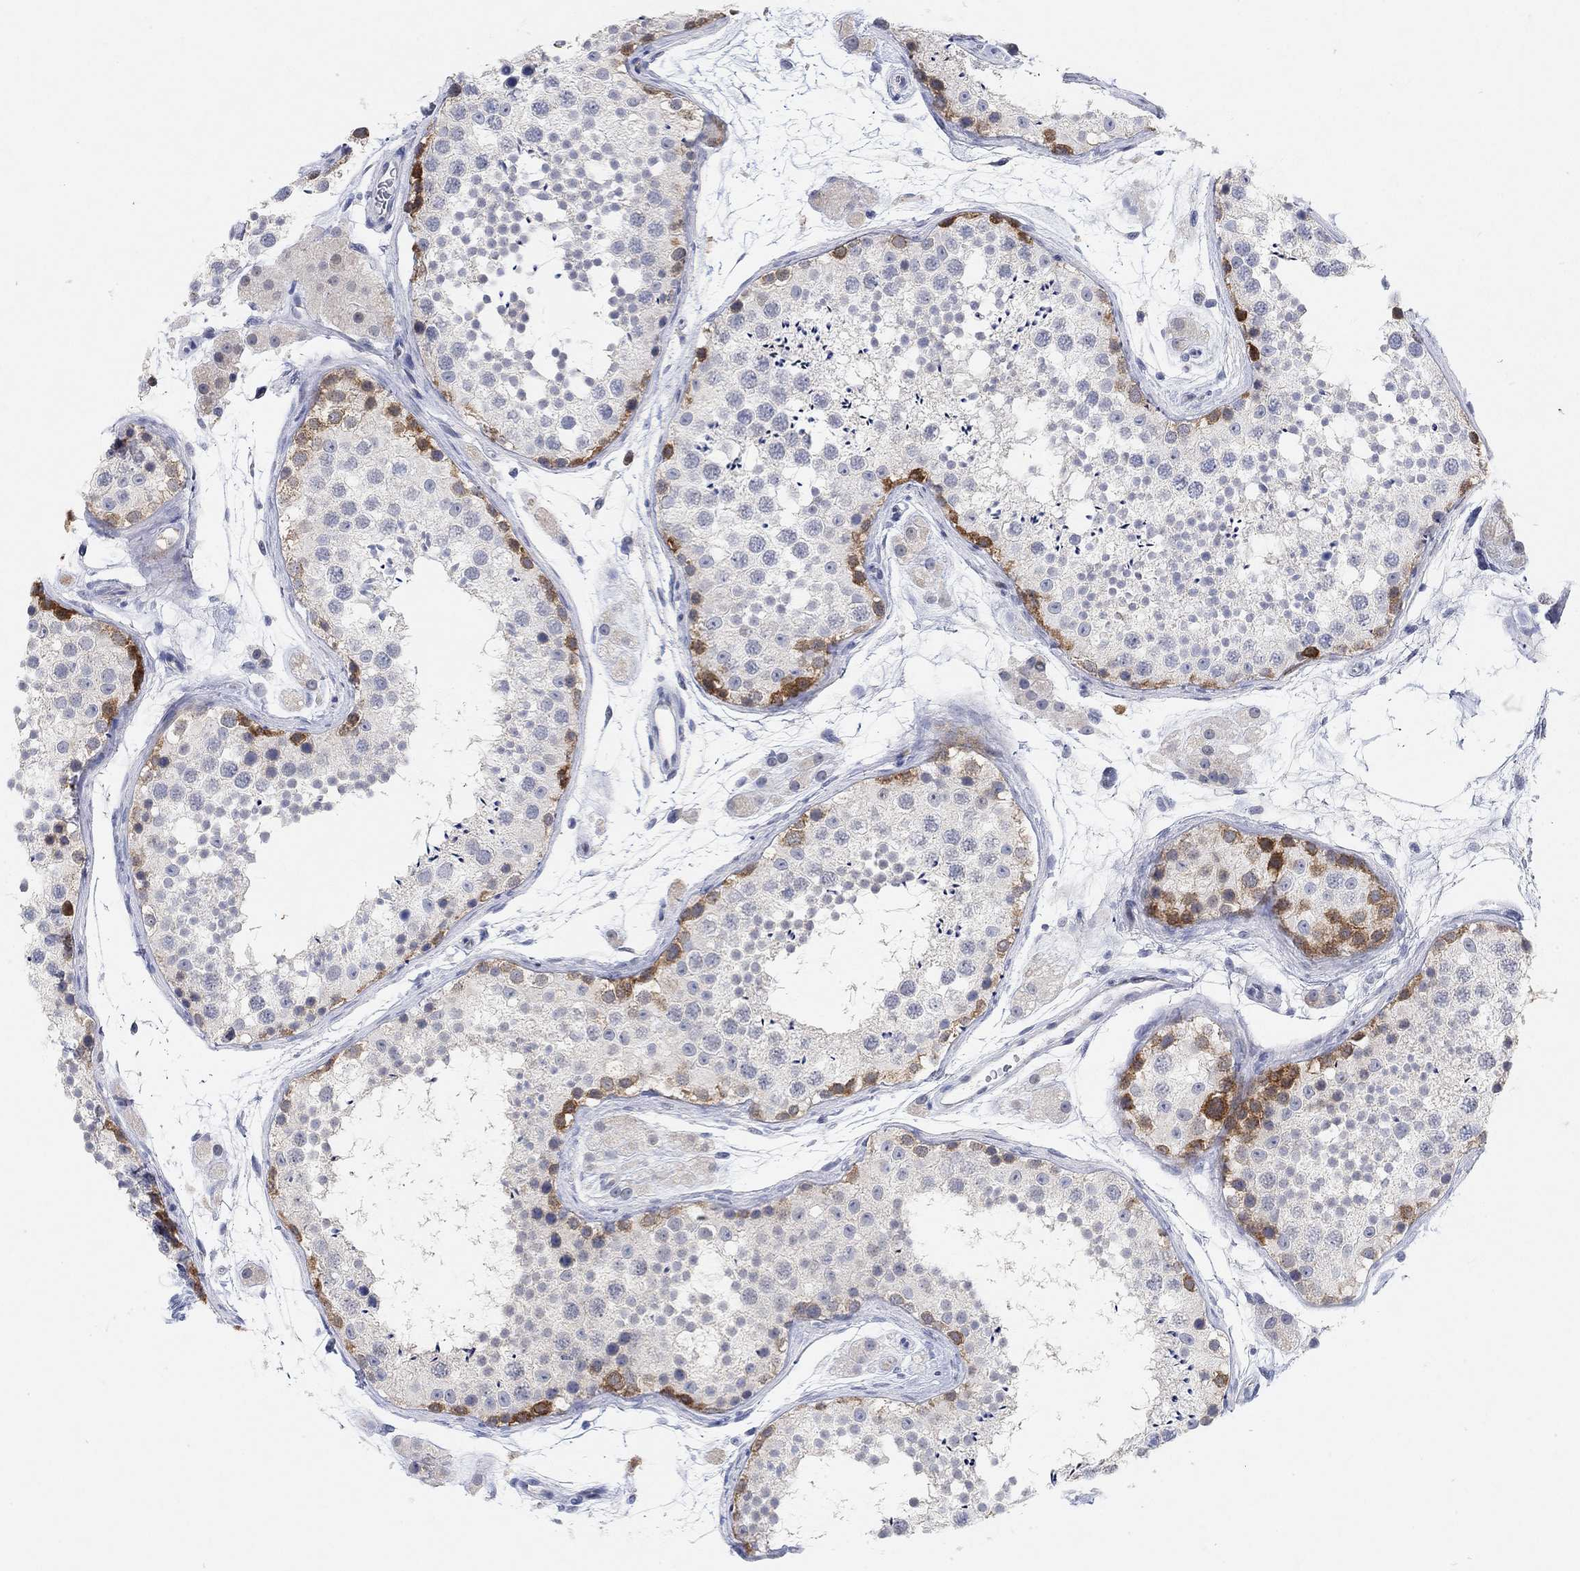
{"staining": {"intensity": "strong", "quantity": "<25%", "location": "cytoplasmic/membranous"}, "tissue": "testis", "cell_type": "Cells in seminiferous ducts", "image_type": "normal", "snomed": [{"axis": "morphology", "description": "Normal tissue, NOS"}, {"axis": "topography", "description": "Testis"}], "caption": "Immunohistochemistry (IHC) of normal human testis displays medium levels of strong cytoplasmic/membranous positivity in approximately <25% of cells in seminiferous ducts.", "gene": "VAT1L", "patient": {"sex": "male", "age": 41}}